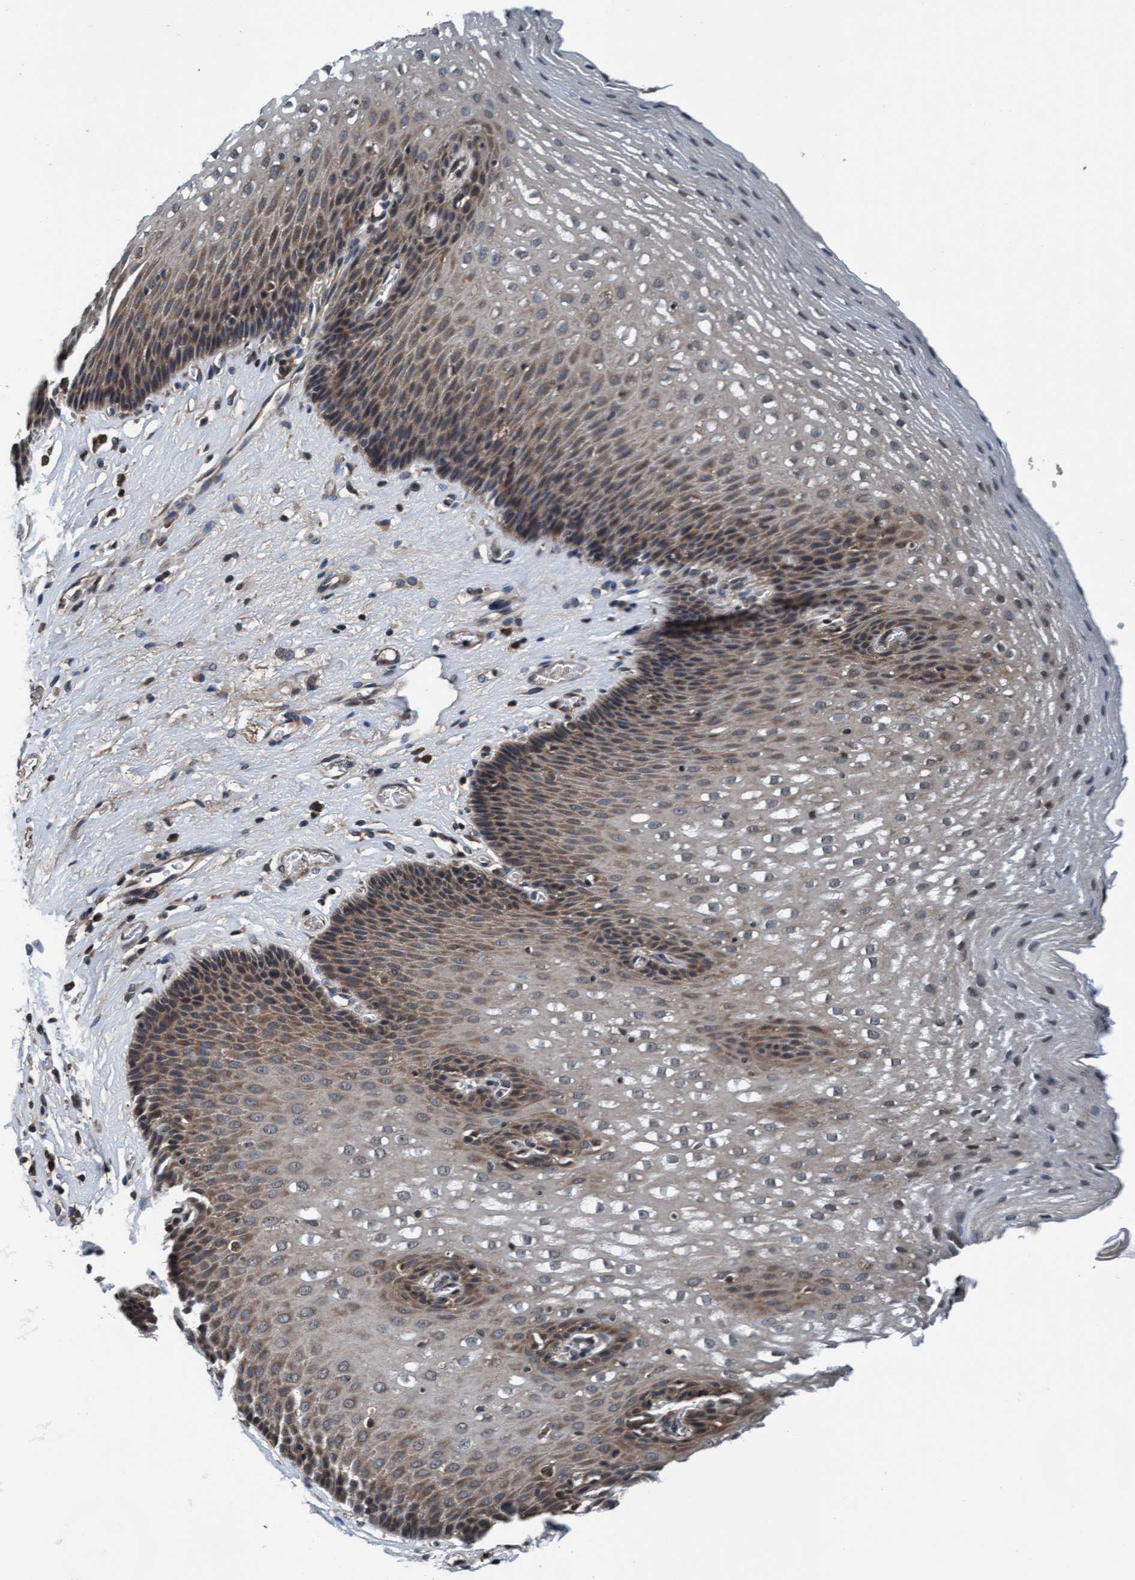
{"staining": {"intensity": "moderate", "quantity": ">75%", "location": "cytoplasmic/membranous"}, "tissue": "esophagus", "cell_type": "Squamous epithelial cells", "image_type": "normal", "snomed": [{"axis": "morphology", "description": "Normal tissue, NOS"}, {"axis": "topography", "description": "Esophagus"}], "caption": "Protein expression analysis of benign esophagus reveals moderate cytoplasmic/membranous staining in about >75% of squamous epithelial cells.", "gene": "WASF1", "patient": {"sex": "male", "age": 48}}